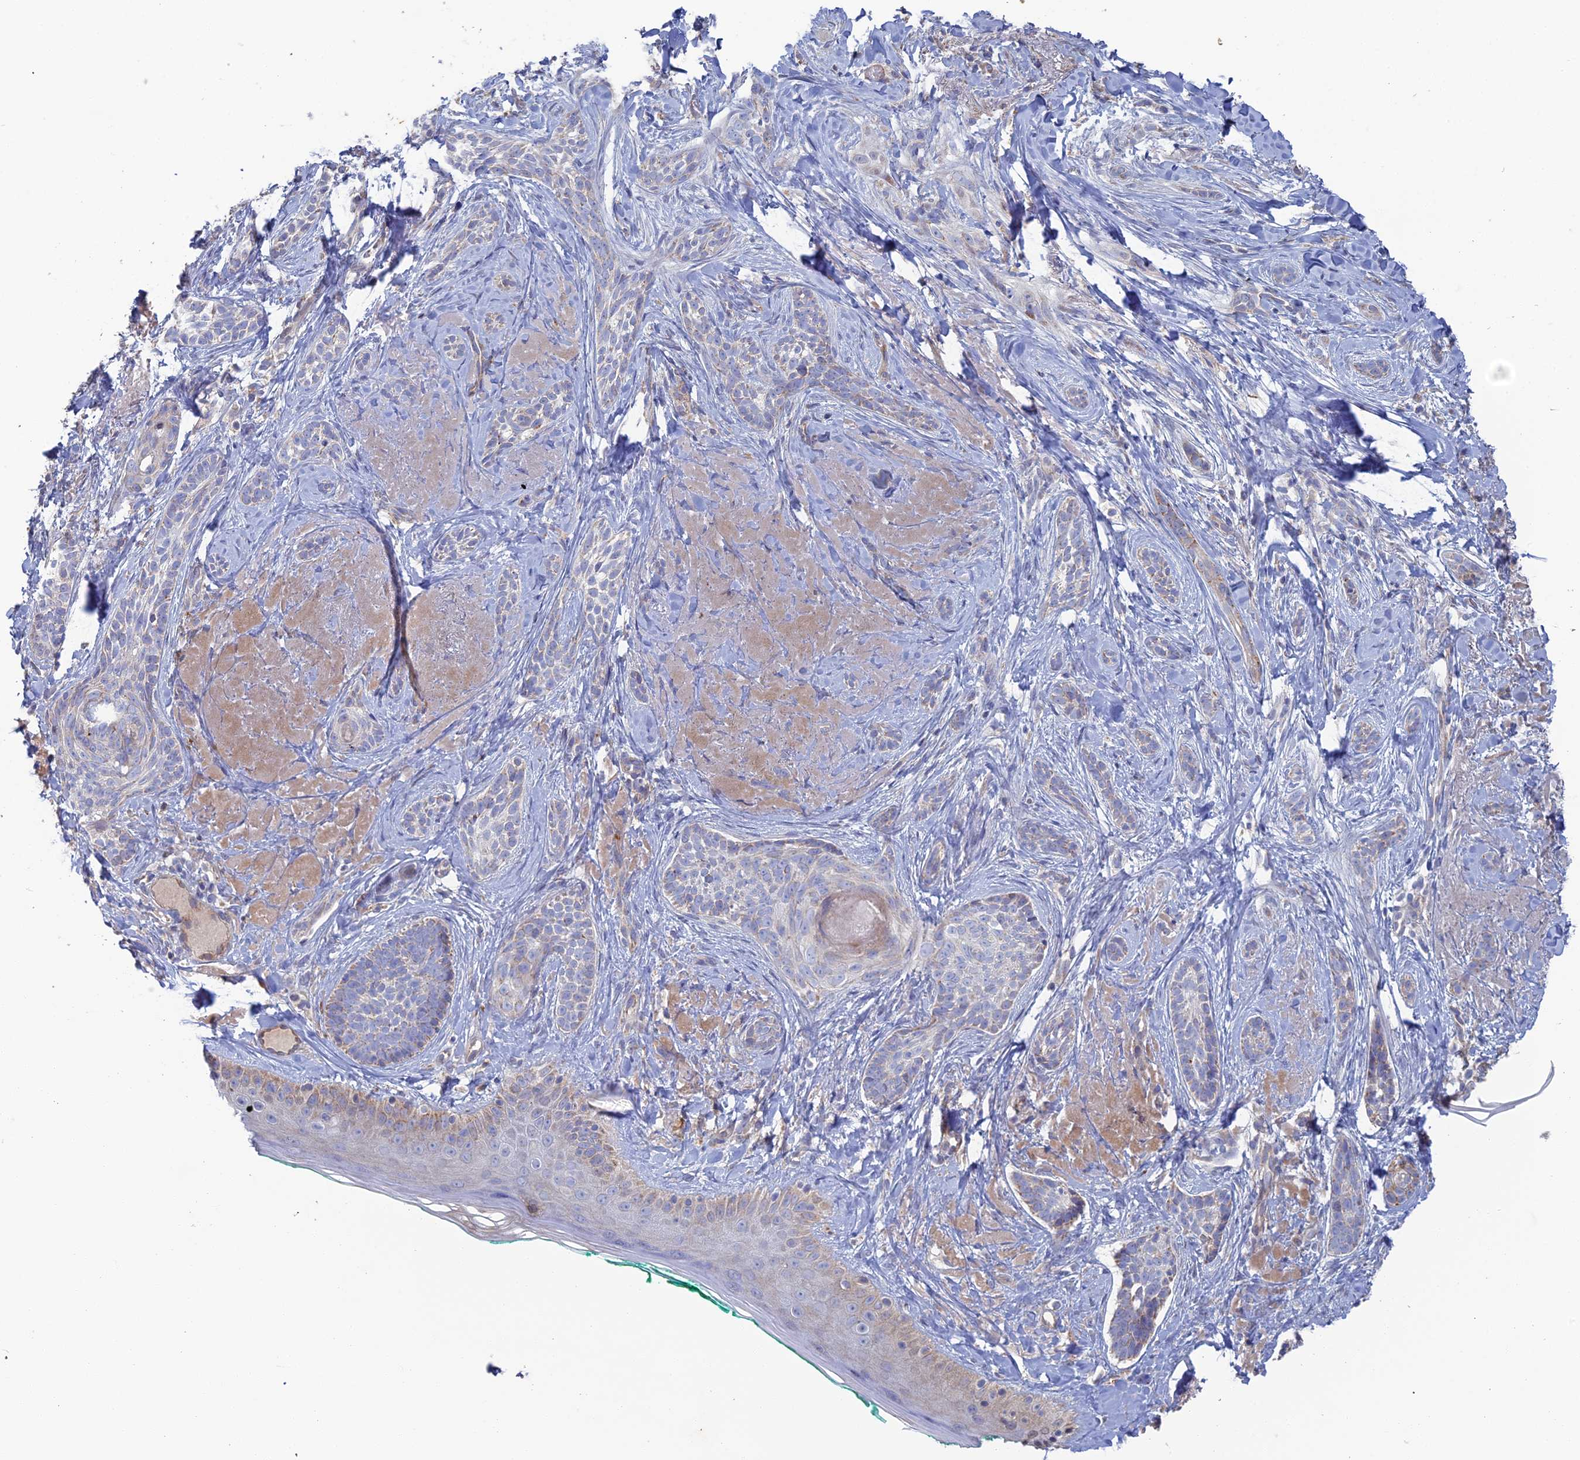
{"staining": {"intensity": "weak", "quantity": "<25%", "location": "cytoplasmic/membranous"}, "tissue": "skin cancer", "cell_type": "Tumor cells", "image_type": "cancer", "snomed": [{"axis": "morphology", "description": "Basal cell carcinoma"}, {"axis": "topography", "description": "Skin"}], "caption": "This is a micrograph of immunohistochemistry staining of basal cell carcinoma (skin), which shows no expression in tumor cells.", "gene": "ARL16", "patient": {"sex": "male", "age": 71}}